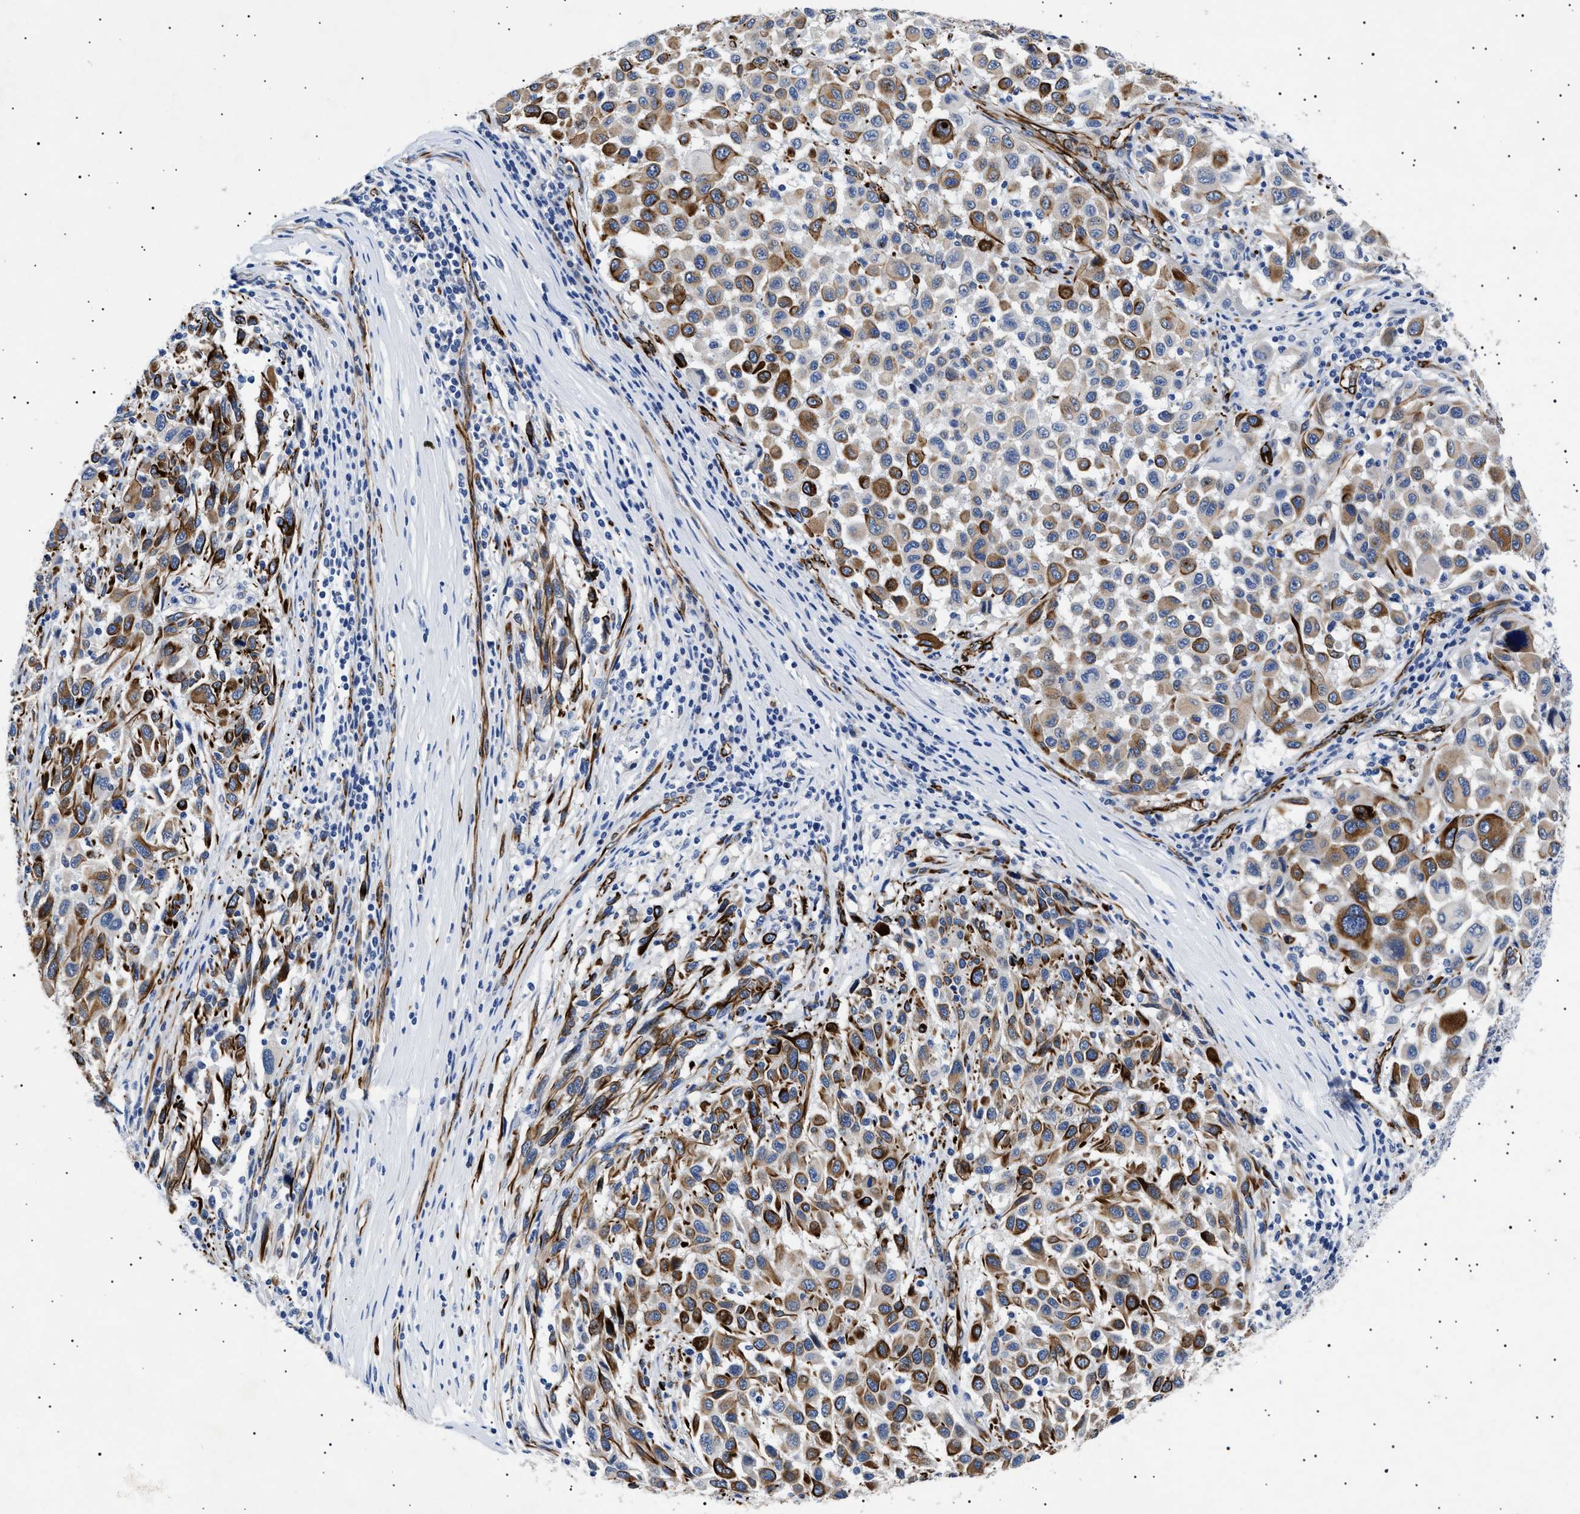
{"staining": {"intensity": "moderate", "quantity": "25%-75%", "location": "cytoplasmic/membranous"}, "tissue": "melanoma", "cell_type": "Tumor cells", "image_type": "cancer", "snomed": [{"axis": "morphology", "description": "Malignant melanoma, Metastatic site"}, {"axis": "topography", "description": "Lymph node"}], "caption": "A brown stain highlights moderate cytoplasmic/membranous positivity of a protein in malignant melanoma (metastatic site) tumor cells.", "gene": "OLFML2A", "patient": {"sex": "male", "age": 61}}